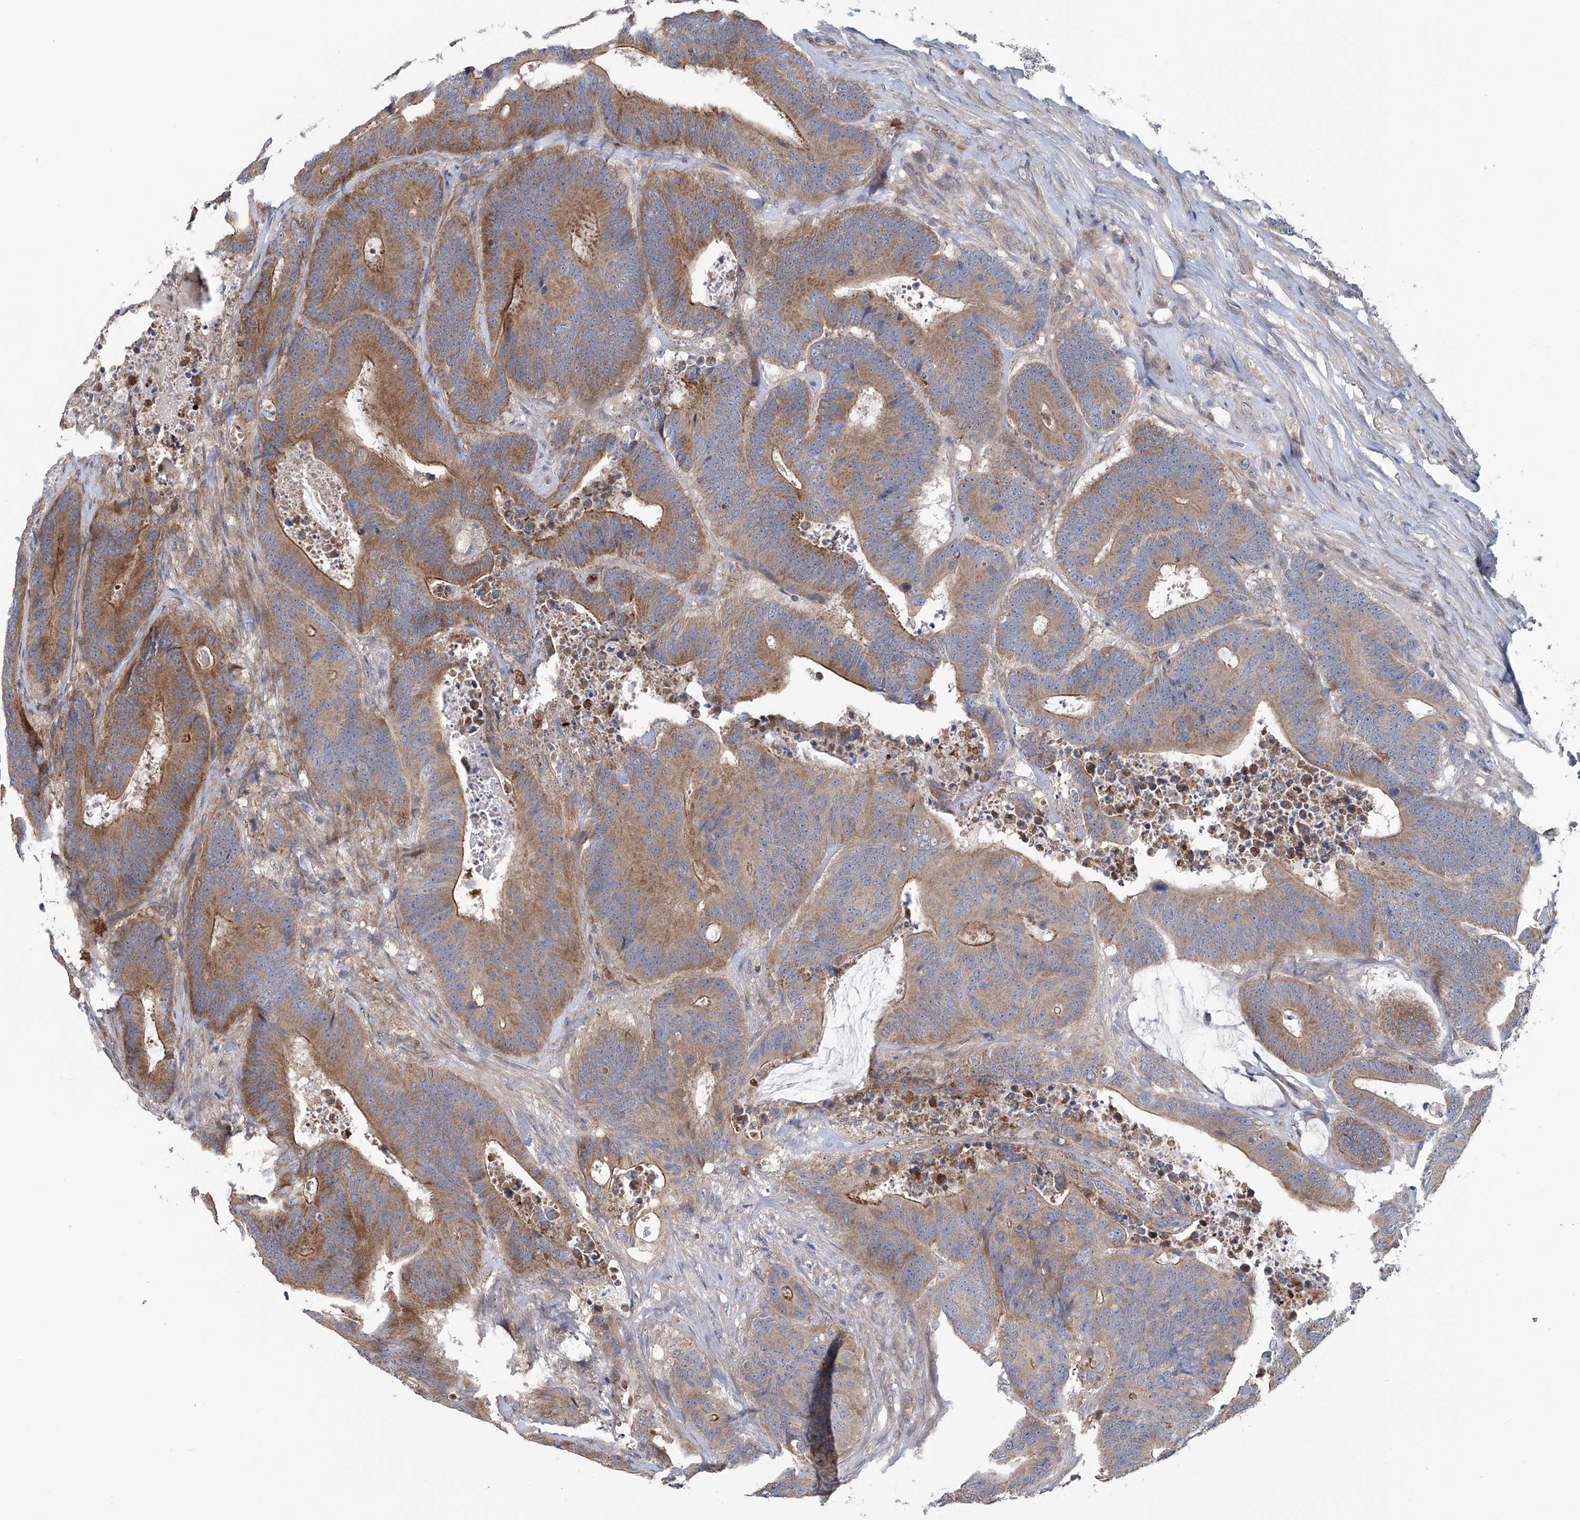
{"staining": {"intensity": "moderate", "quantity": ">75%", "location": "cytoplasmic/membranous"}, "tissue": "colorectal cancer", "cell_type": "Tumor cells", "image_type": "cancer", "snomed": [{"axis": "morphology", "description": "Adenocarcinoma, NOS"}, {"axis": "topography", "description": "Colon"}], "caption": "A medium amount of moderate cytoplasmic/membranous expression is present in approximately >75% of tumor cells in colorectal cancer (adenocarcinoma) tissue.", "gene": "EIF2D", "patient": {"sex": "male", "age": 83}}